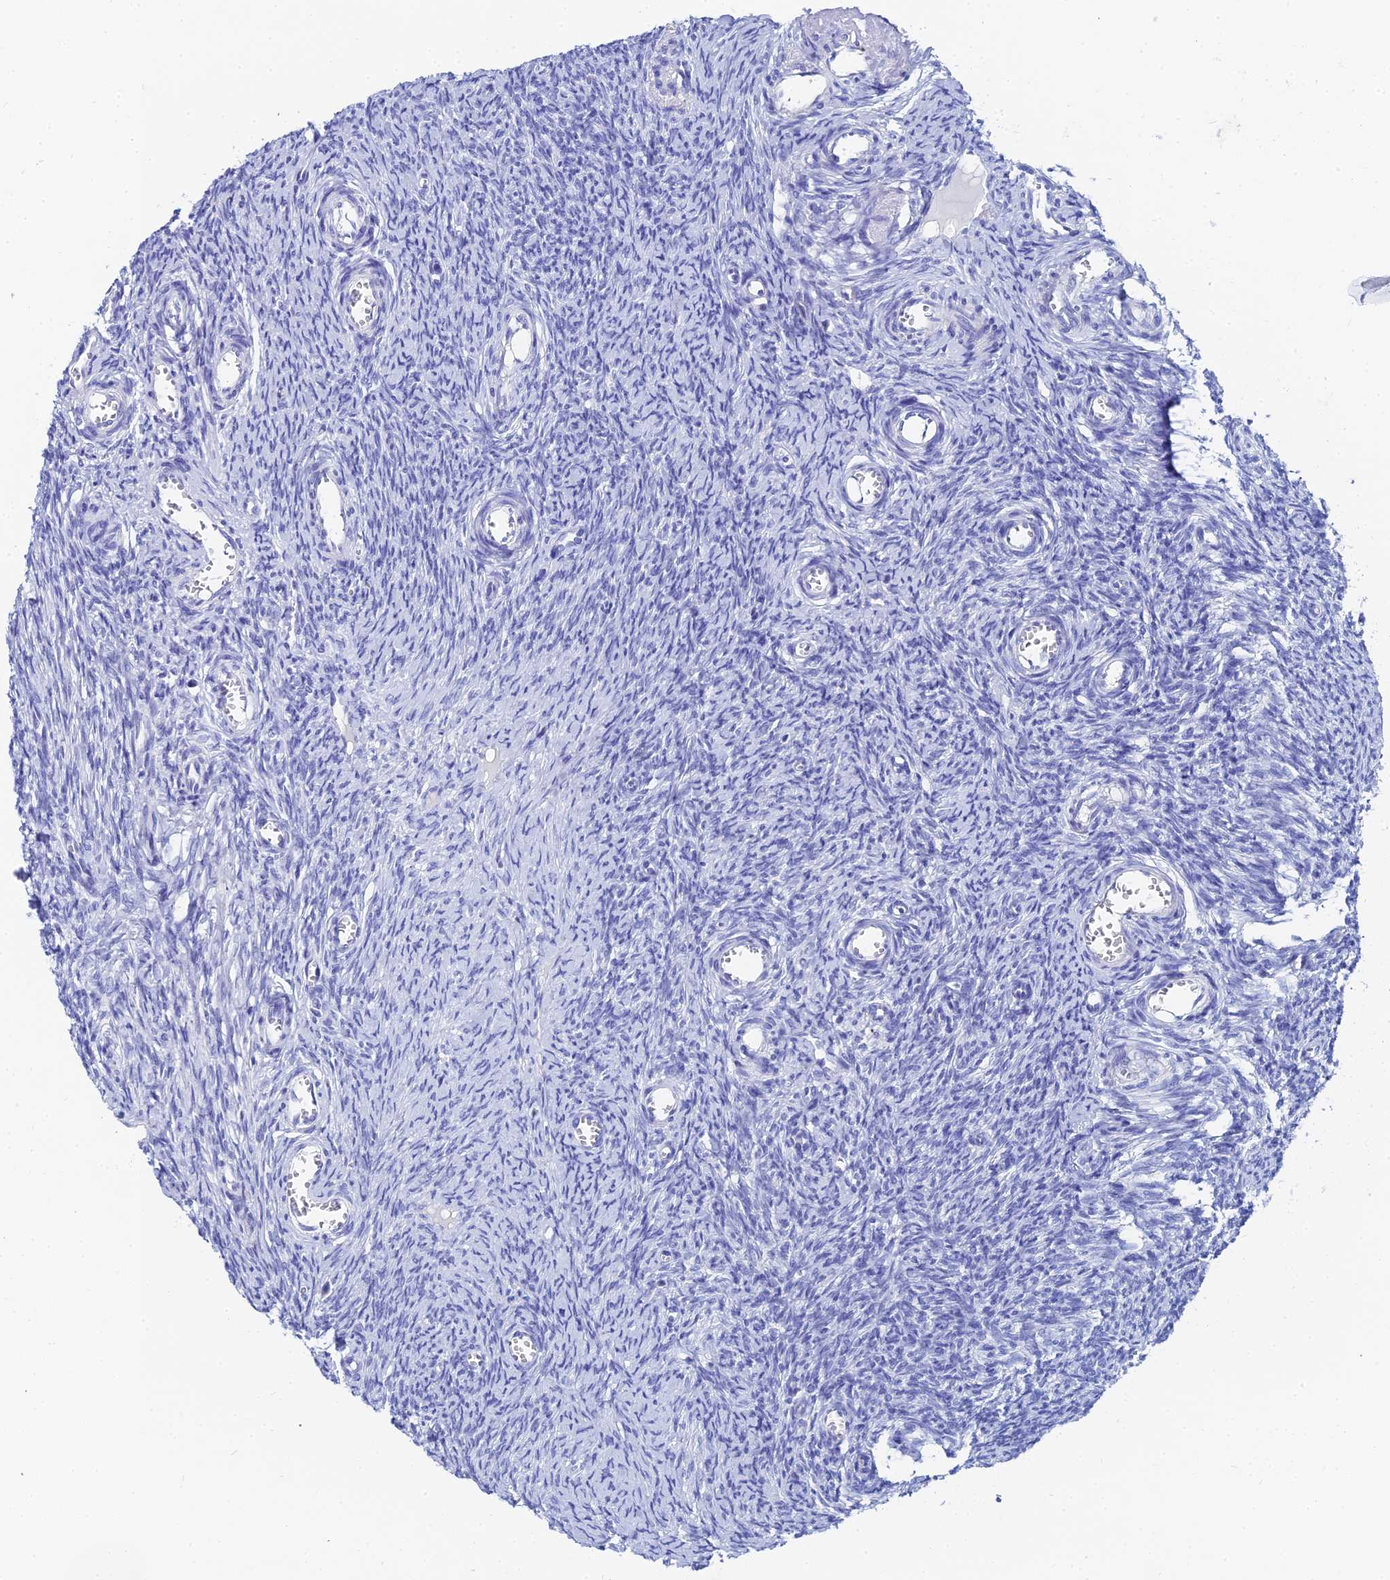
{"staining": {"intensity": "negative", "quantity": "none", "location": "none"}, "tissue": "ovary", "cell_type": "Ovarian stroma cells", "image_type": "normal", "snomed": [{"axis": "morphology", "description": "Normal tissue, NOS"}, {"axis": "topography", "description": "Ovary"}], "caption": "Immunohistochemistry (IHC) of normal ovary exhibits no expression in ovarian stroma cells. Brightfield microscopy of IHC stained with DAB (3,3'-diaminobenzidine) (brown) and hematoxylin (blue), captured at high magnification.", "gene": "OCM2", "patient": {"sex": "female", "age": 44}}